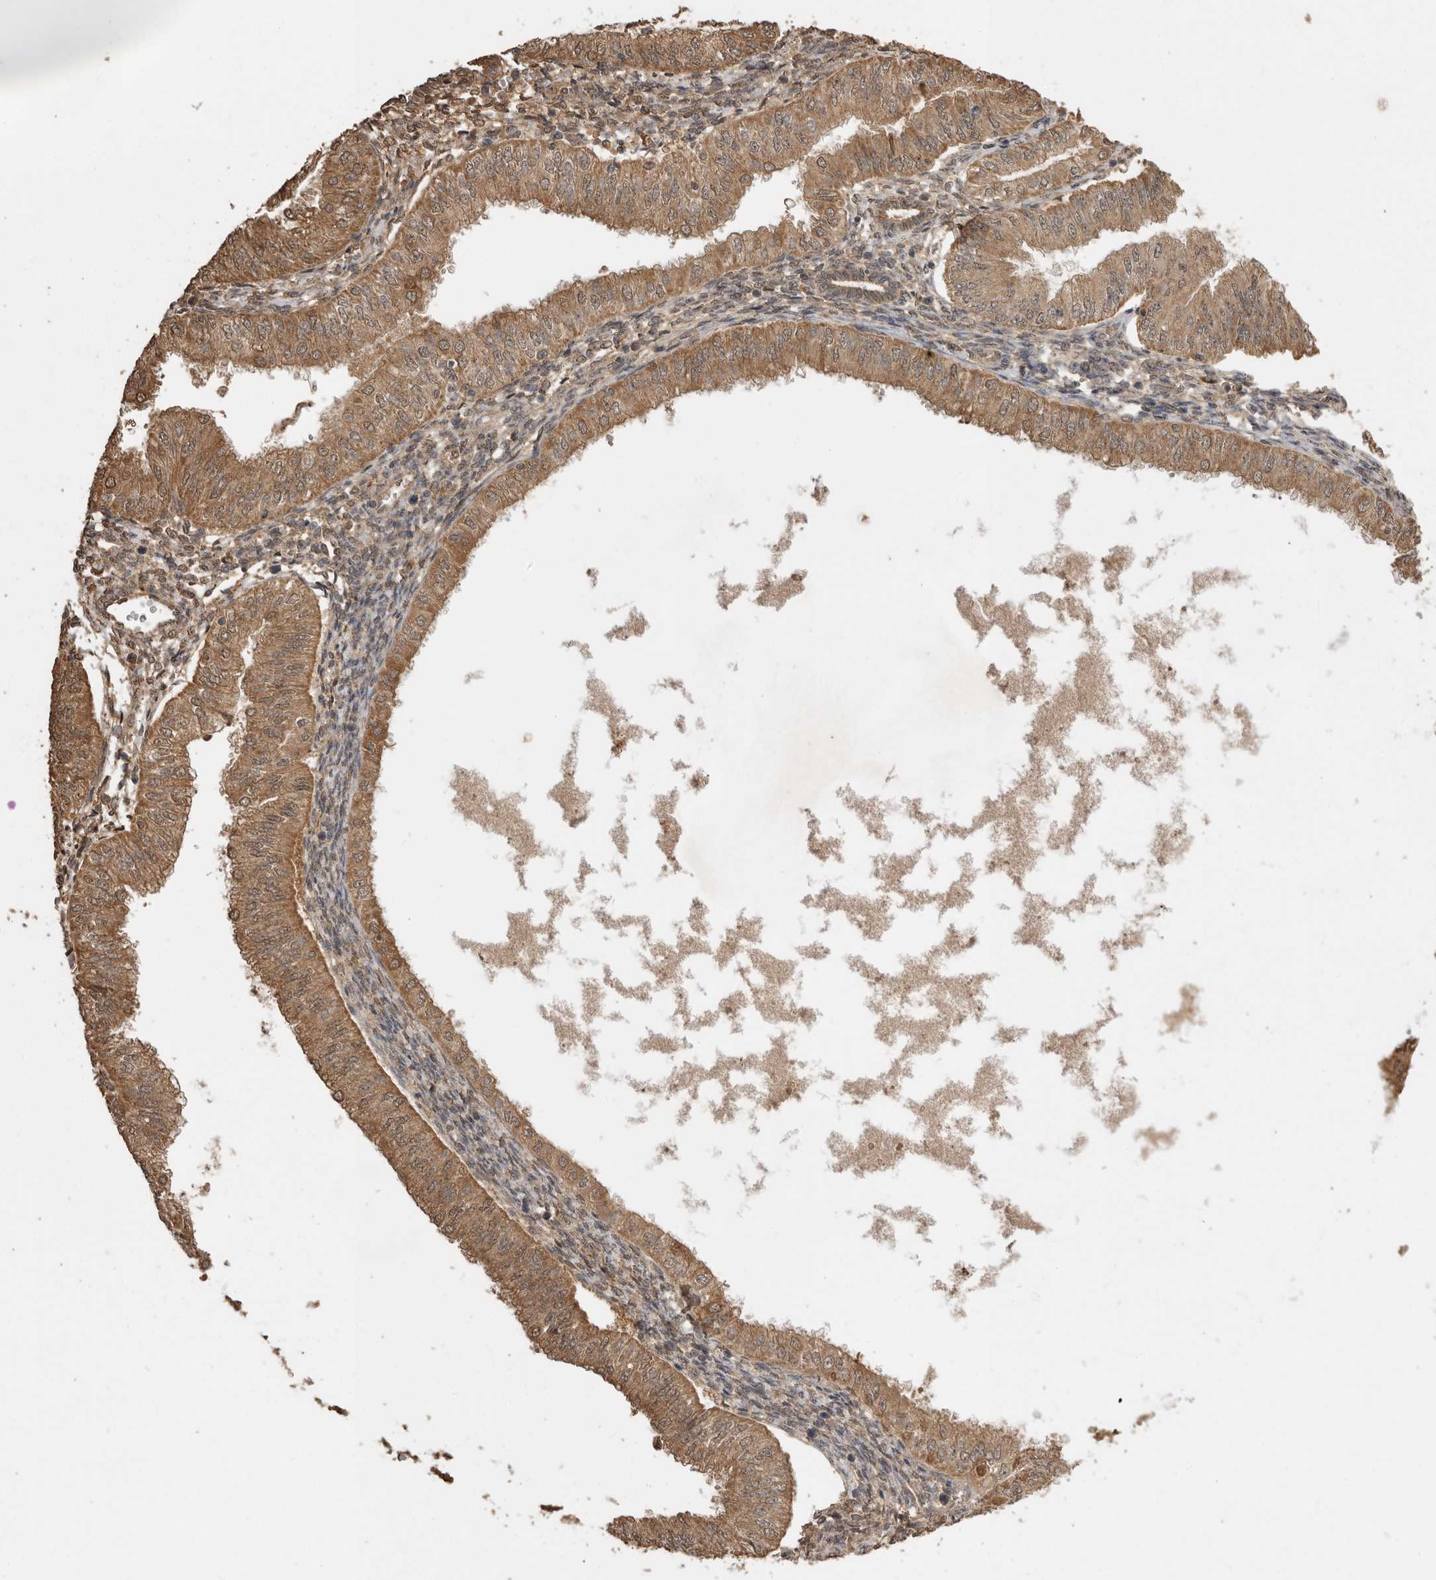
{"staining": {"intensity": "moderate", "quantity": ">75%", "location": "cytoplasmic/membranous,nuclear"}, "tissue": "endometrial cancer", "cell_type": "Tumor cells", "image_type": "cancer", "snomed": [{"axis": "morphology", "description": "Normal tissue, NOS"}, {"axis": "morphology", "description": "Adenocarcinoma, NOS"}, {"axis": "topography", "description": "Endometrium"}], "caption": "Endometrial cancer stained with DAB immunohistochemistry exhibits medium levels of moderate cytoplasmic/membranous and nuclear staining in about >75% of tumor cells.", "gene": "JAG2", "patient": {"sex": "female", "age": 53}}